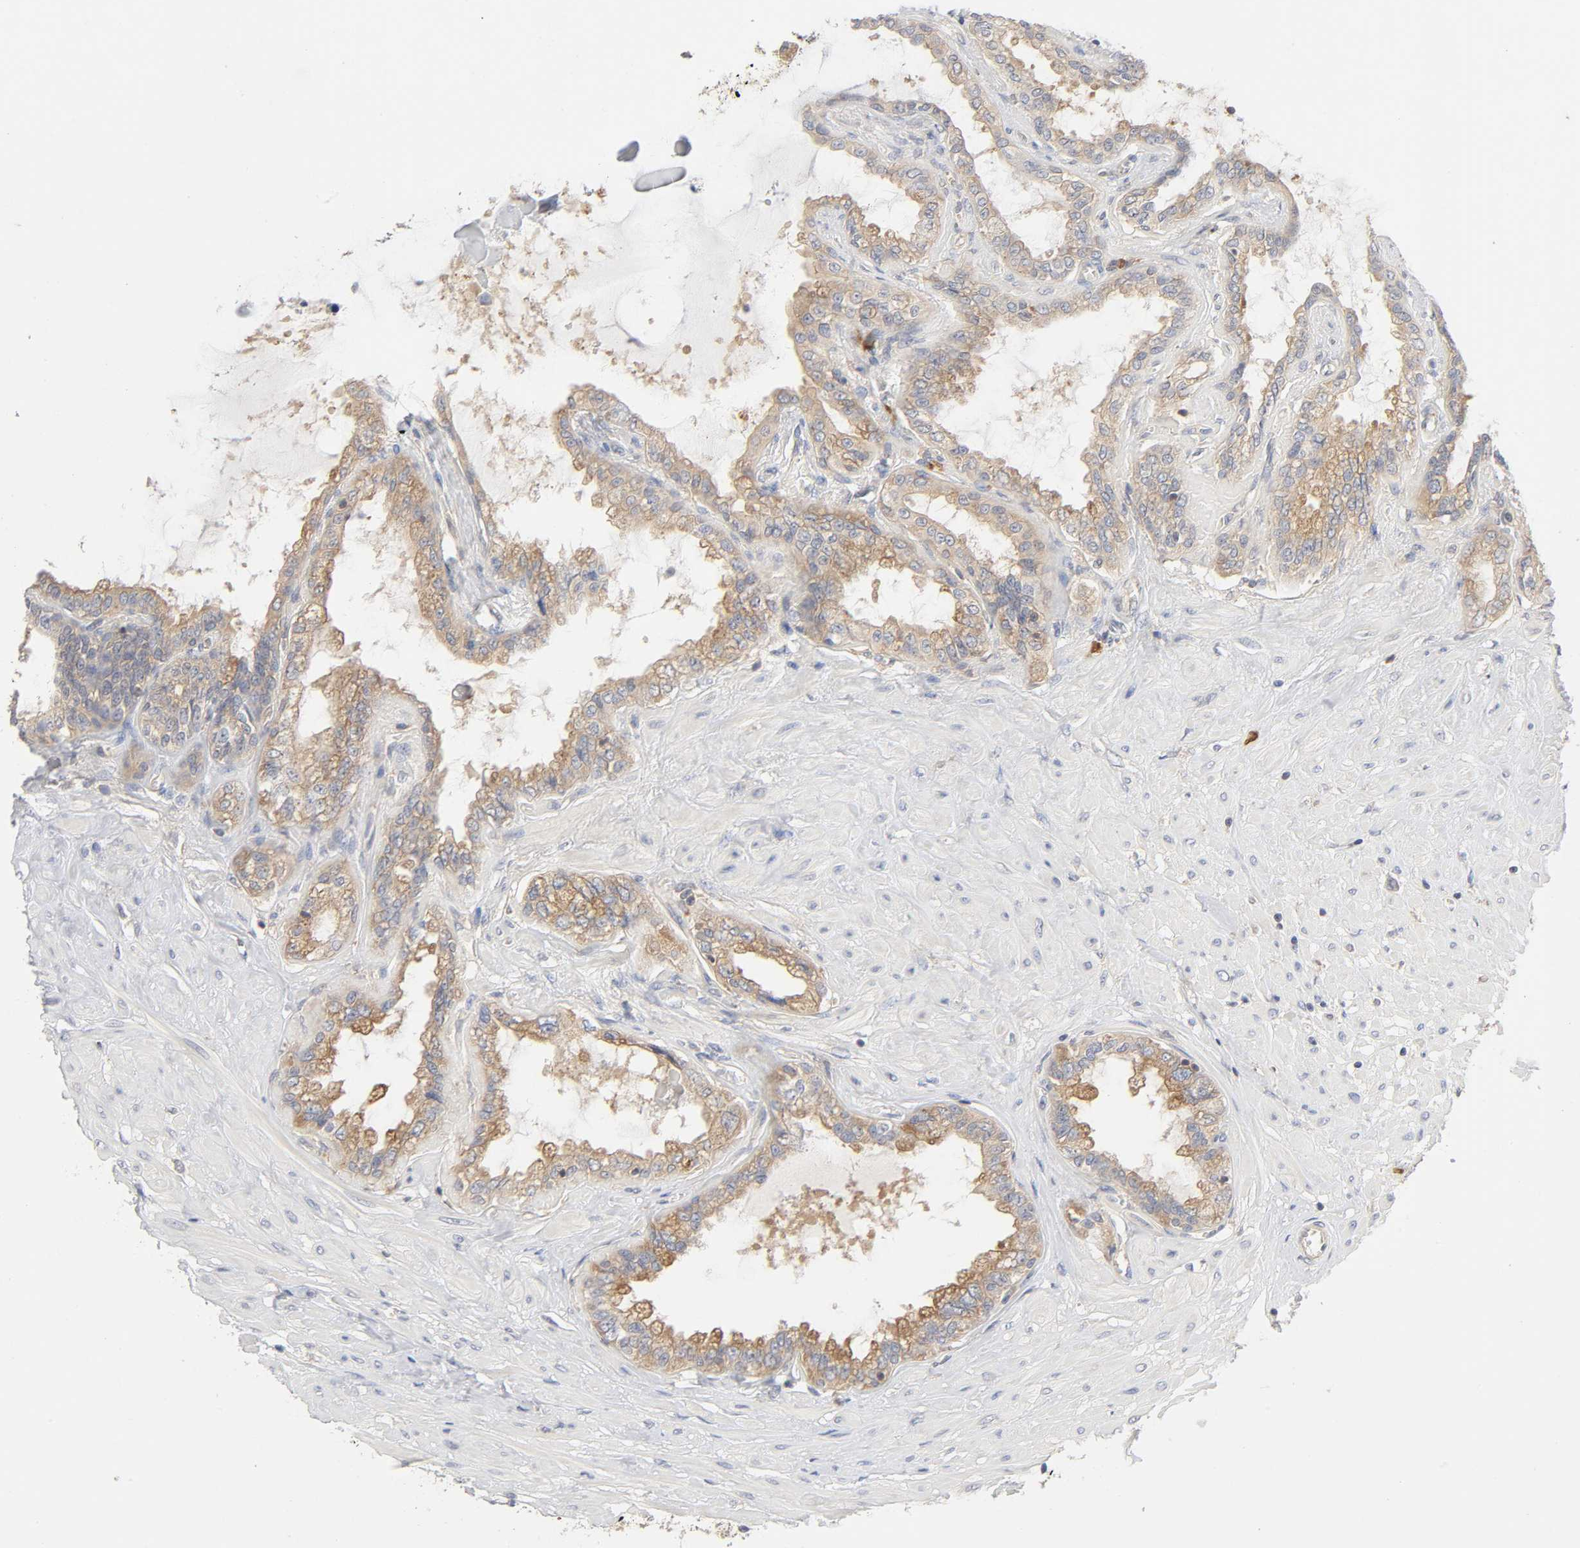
{"staining": {"intensity": "weak", "quantity": ">75%", "location": "cytoplasmic/membranous"}, "tissue": "seminal vesicle", "cell_type": "Glandular cells", "image_type": "normal", "snomed": [{"axis": "morphology", "description": "Normal tissue, NOS"}, {"axis": "morphology", "description": "Inflammation, NOS"}, {"axis": "topography", "description": "Urinary bladder"}, {"axis": "topography", "description": "Prostate"}, {"axis": "topography", "description": "Seminal veicle"}], "caption": "Brown immunohistochemical staining in benign human seminal vesicle reveals weak cytoplasmic/membranous expression in about >75% of glandular cells. Using DAB (brown) and hematoxylin (blue) stains, captured at high magnification using brightfield microscopy.", "gene": "IQCJ", "patient": {"sex": "male", "age": 82}}